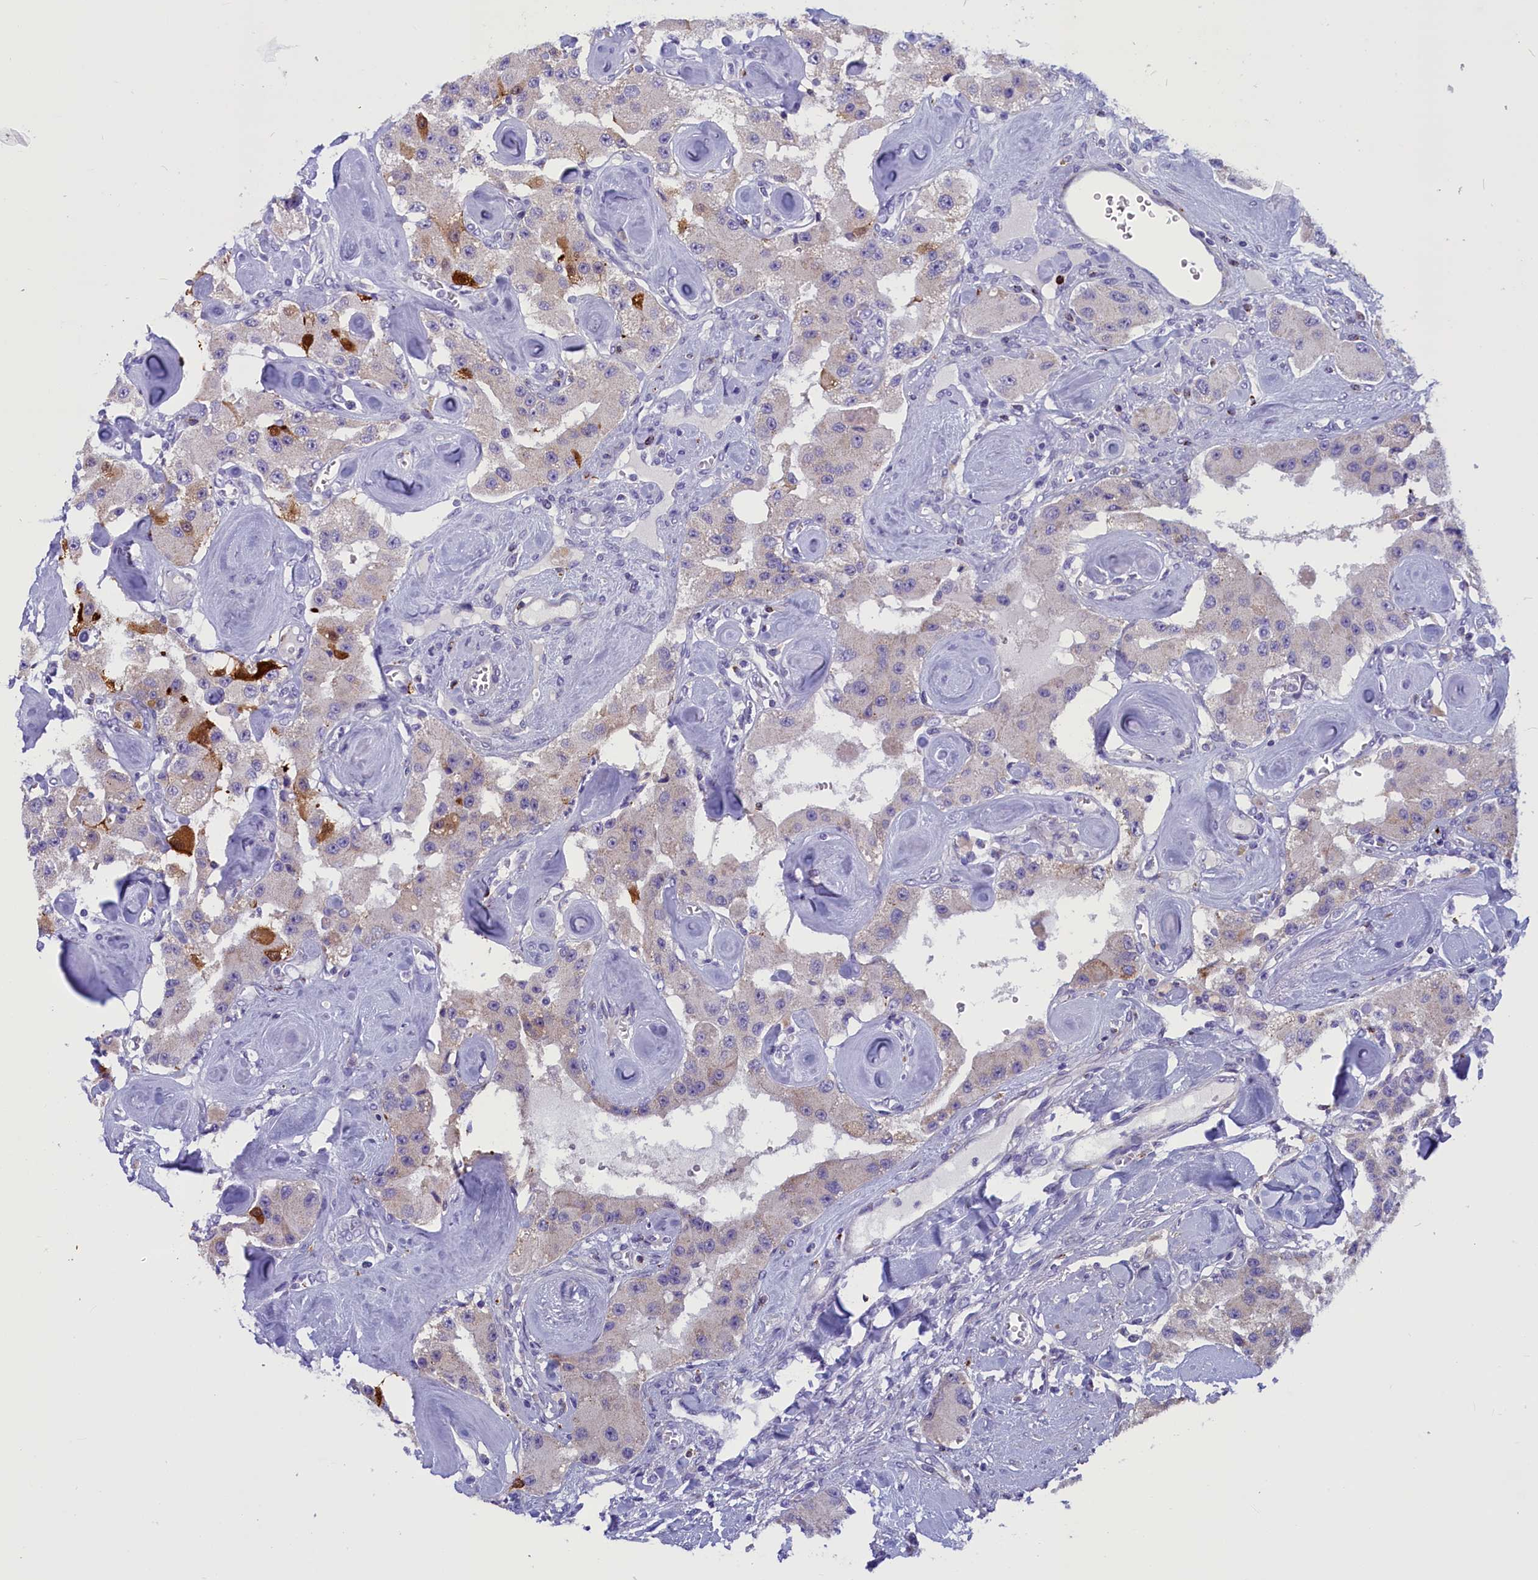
{"staining": {"intensity": "strong", "quantity": "<25%", "location": "cytoplasmic/membranous"}, "tissue": "carcinoid", "cell_type": "Tumor cells", "image_type": "cancer", "snomed": [{"axis": "morphology", "description": "Carcinoid, malignant, NOS"}, {"axis": "topography", "description": "Pancreas"}], "caption": "Strong cytoplasmic/membranous staining is seen in approximately <25% of tumor cells in malignant carcinoid.", "gene": "RTTN", "patient": {"sex": "male", "age": 41}}